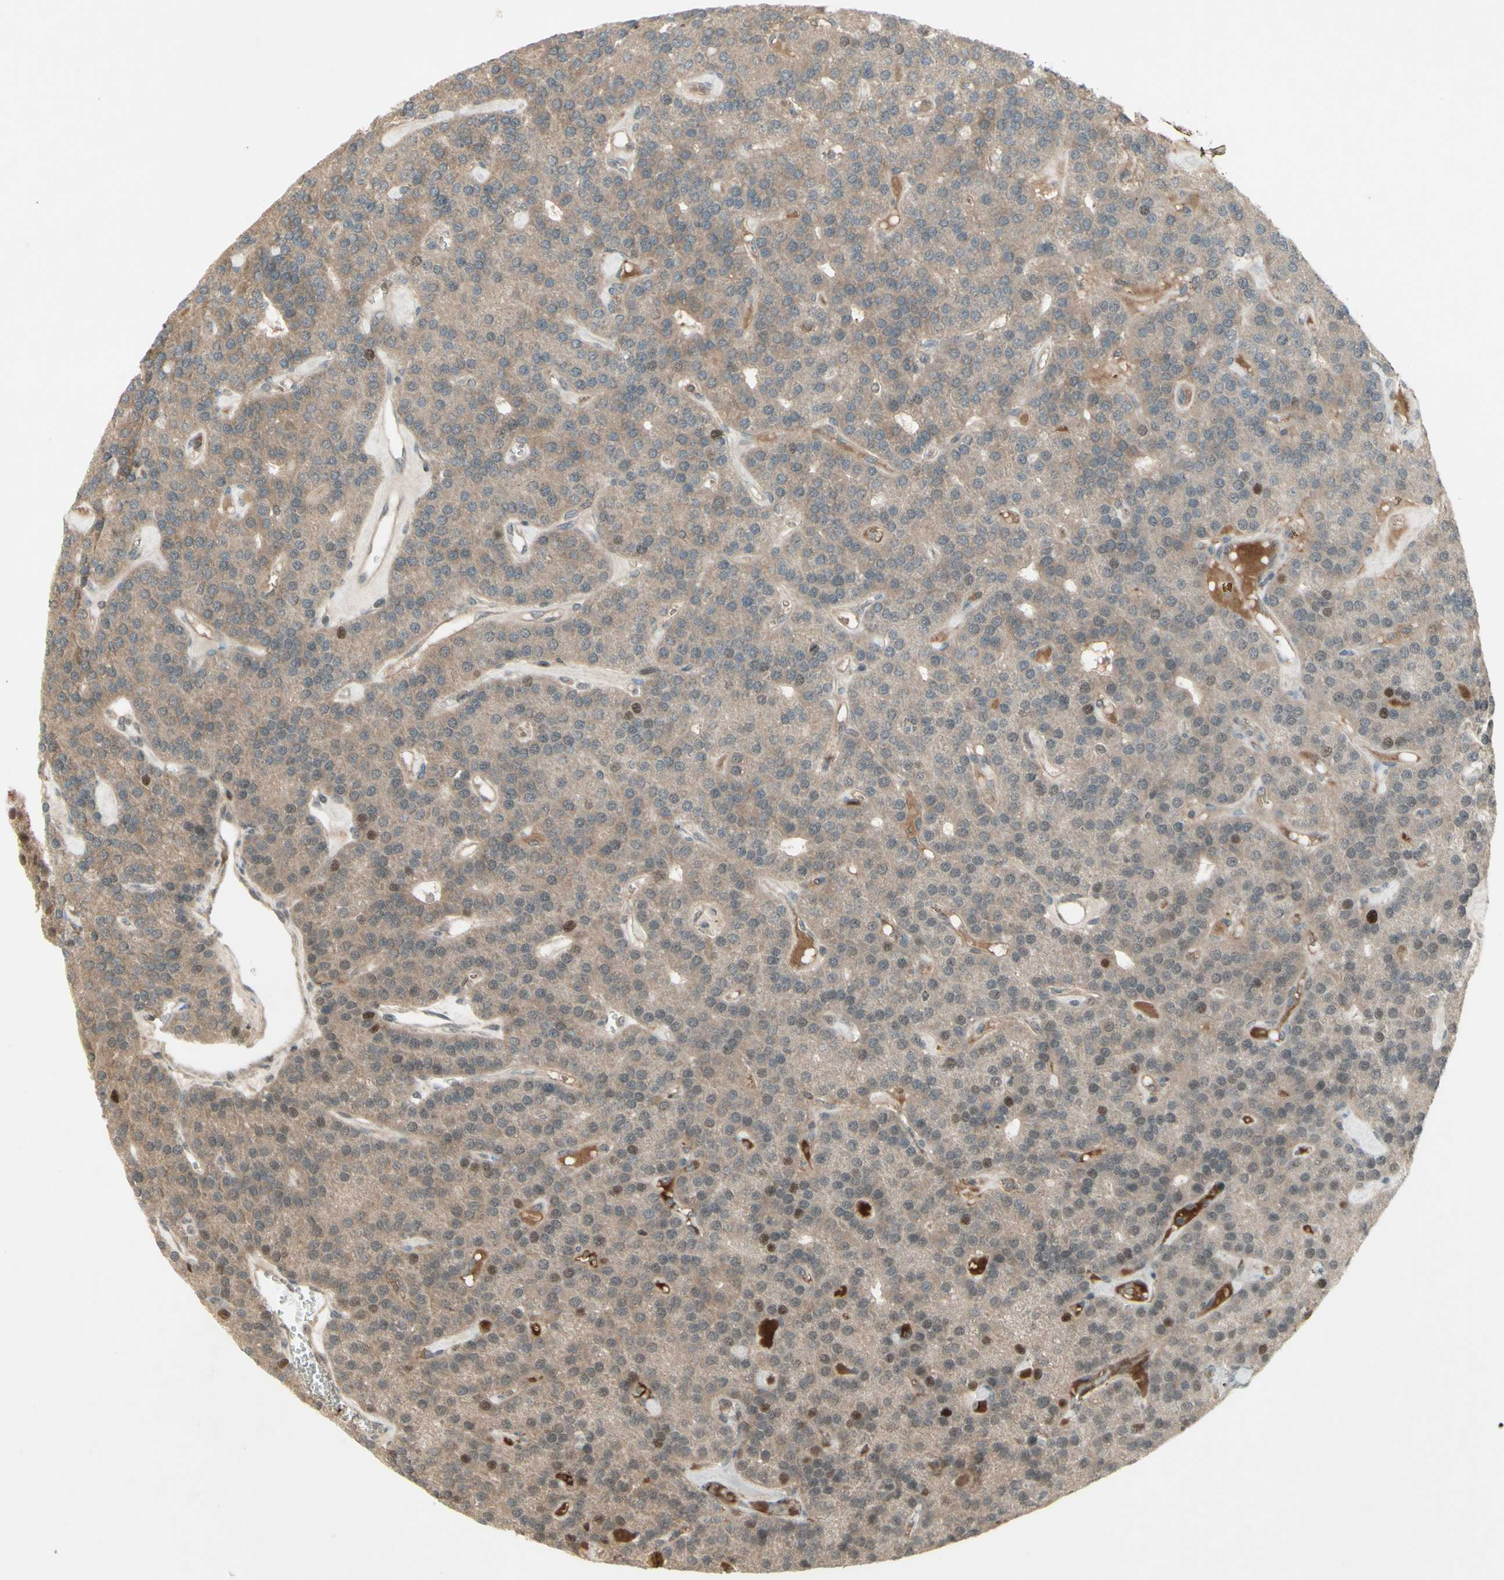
{"staining": {"intensity": "strong", "quantity": "25%-75%", "location": "cytoplasmic/membranous,nuclear"}, "tissue": "parathyroid gland", "cell_type": "Glandular cells", "image_type": "normal", "snomed": [{"axis": "morphology", "description": "Normal tissue, NOS"}, {"axis": "morphology", "description": "Adenoma, NOS"}, {"axis": "topography", "description": "Parathyroid gland"}], "caption": "Immunohistochemical staining of unremarkable parathyroid gland displays strong cytoplasmic/membranous,nuclear protein positivity in approximately 25%-75% of glandular cells. (Stains: DAB (3,3'-diaminobenzidine) in brown, nuclei in blue, Microscopy: brightfield microscopy at high magnification).", "gene": "MSH6", "patient": {"sex": "female", "age": 86}}